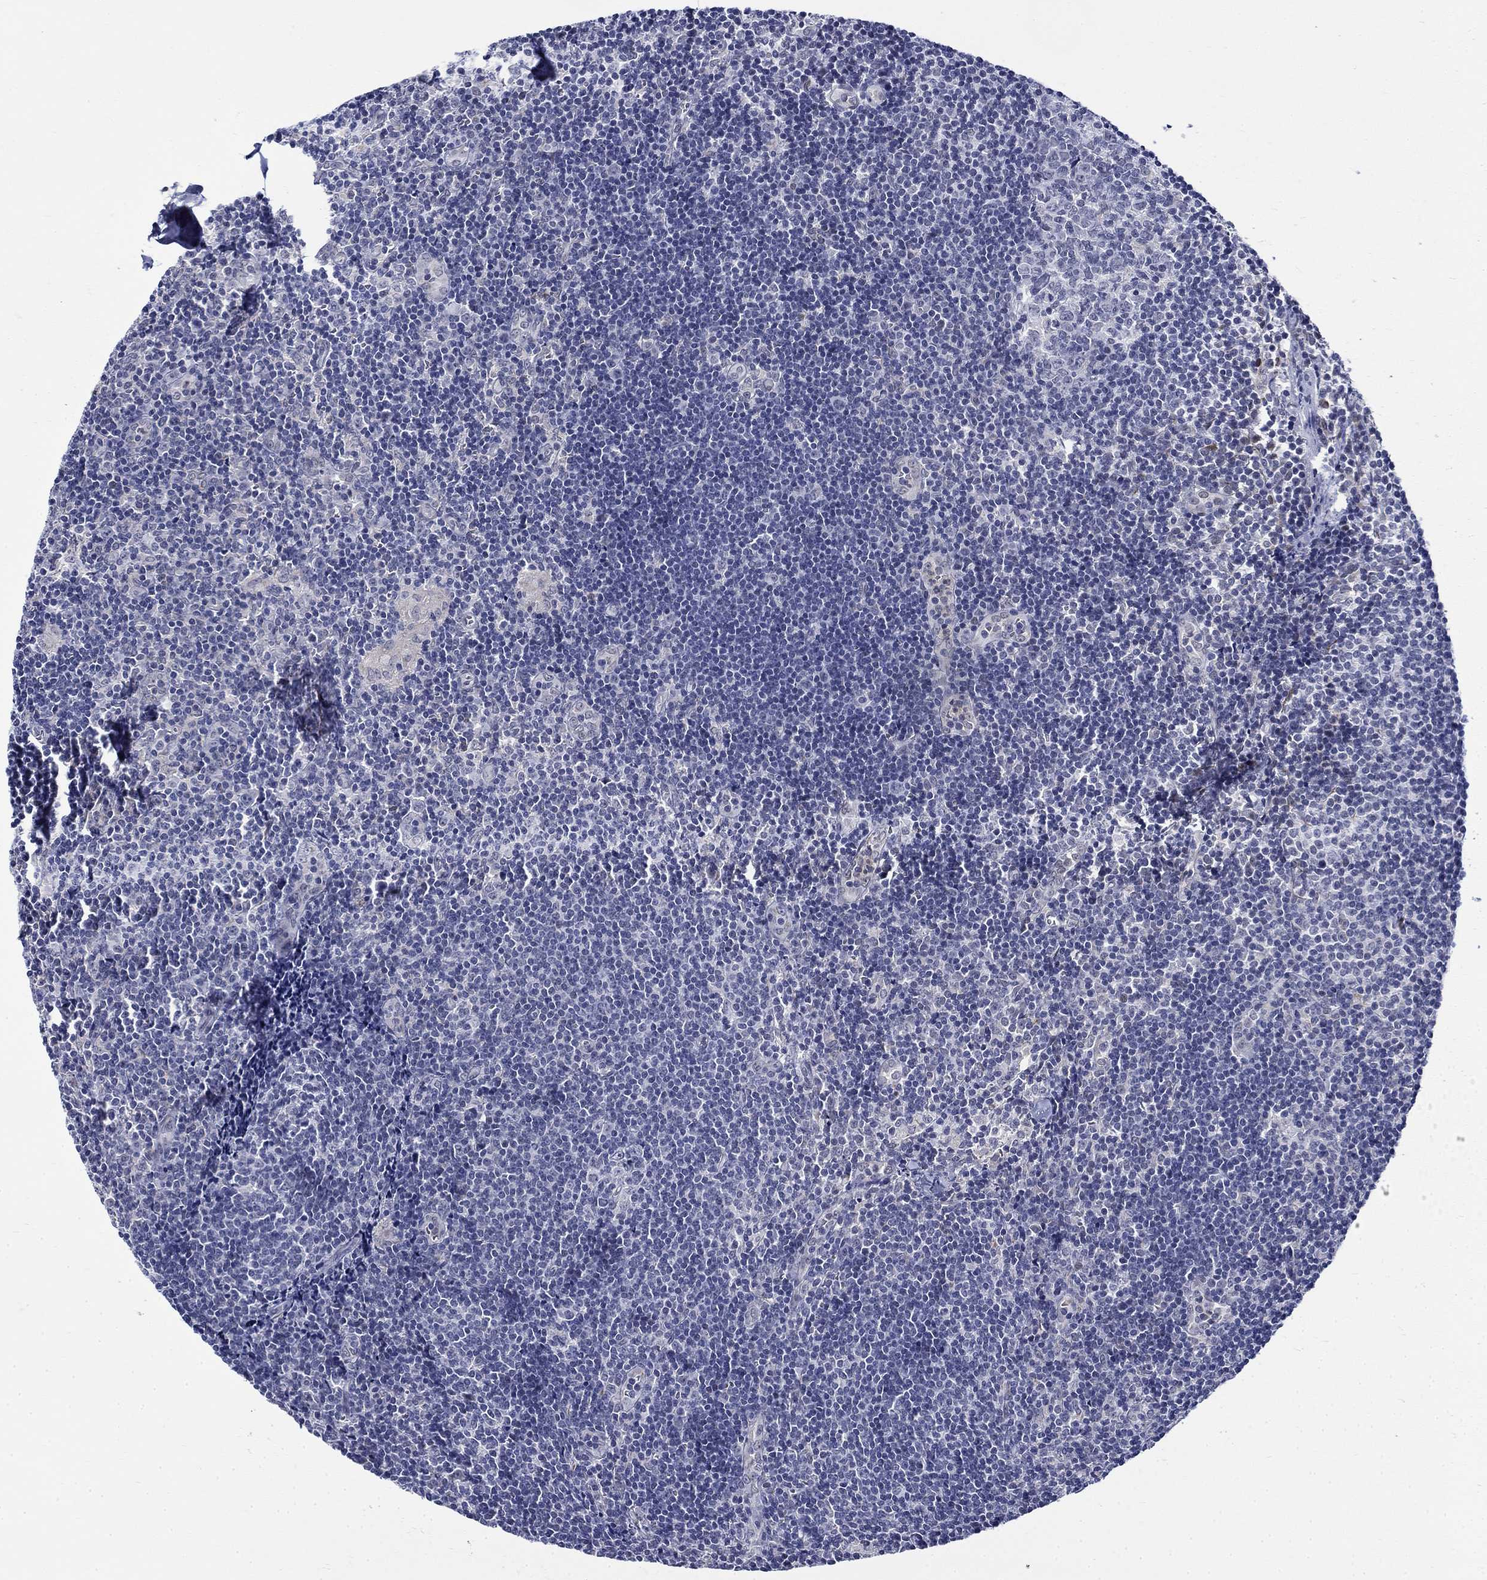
{"staining": {"intensity": "negative", "quantity": "none", "location": "none"}, "tissue": "lymph node", "cell_type": "Germinal center cells", "image_type": "normal", "snomed": [{"axis": "morphology", "description": "Normal tissue, NOS"}, {"axis": "topography", "description": "Lymph node"}], "caption": "This is an IHC histopathology image of unremarkable human lymph node. There is no expression in germinal center cells.", "gene": "ST6GALNAC1", "patient": {"sex": "female", "age": 52}}